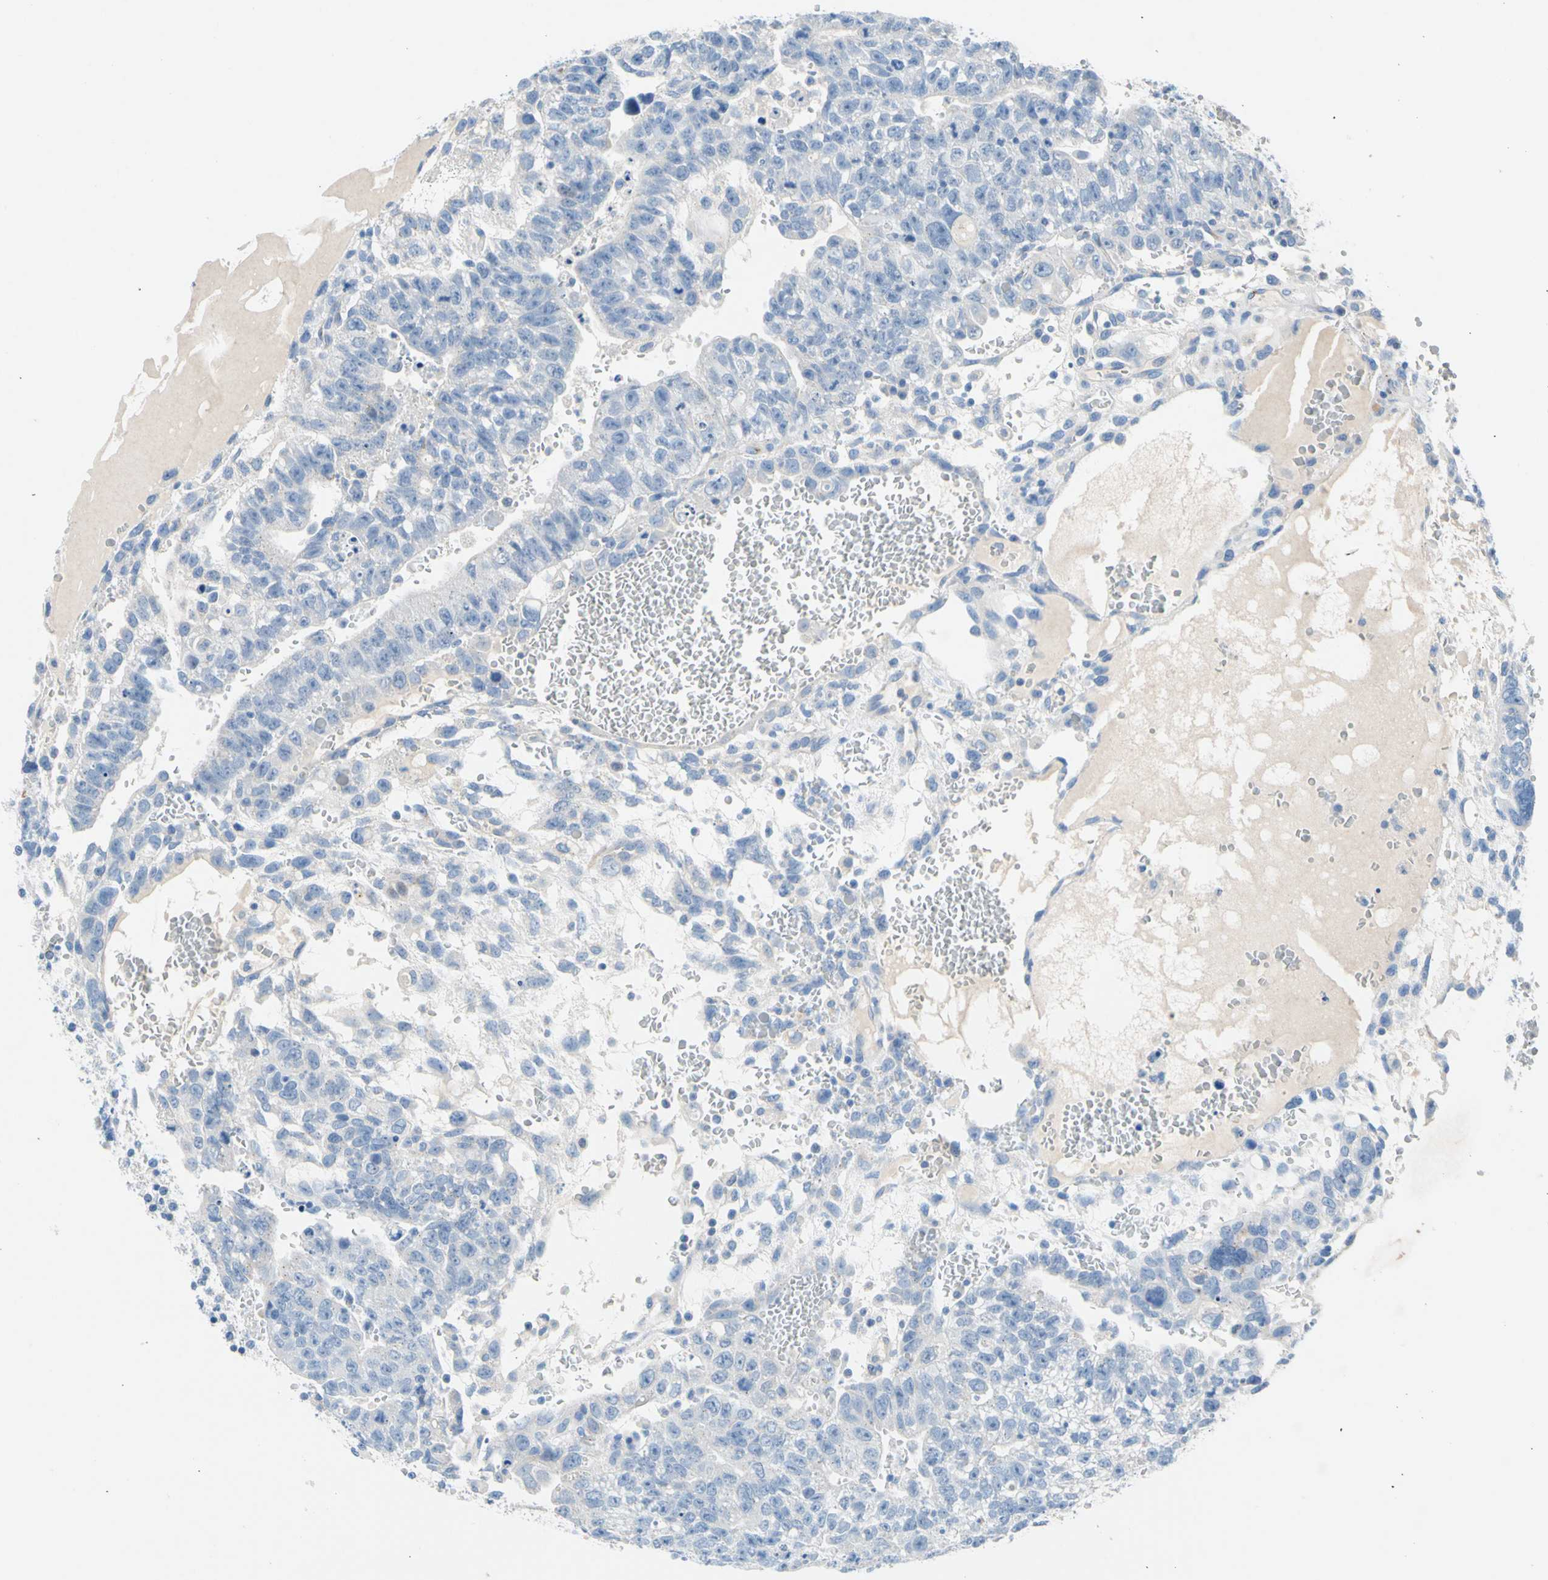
{"staining": {"intensity": "negative", "quantity": "none", "location": "none"}, "tissue": "testis cancer", "cell_type": "Tumor cells", "image_type": "cancer", "snomed": [{"axis": "morphology", "description": "Seminoma, NOS"}, {"axis": "morphology", "description": "Carcinoma, Embryonal, NOS"}, {"axis": "topography", "description": "Testis"}], "caption": "This is an immunohistochemistry (IHC) photomicrograph of embryonal carcinoma (testis). There is no staining in tumor cells.", "gene": "GASK1B", "patient": {"sex": "male", "age": 52}}